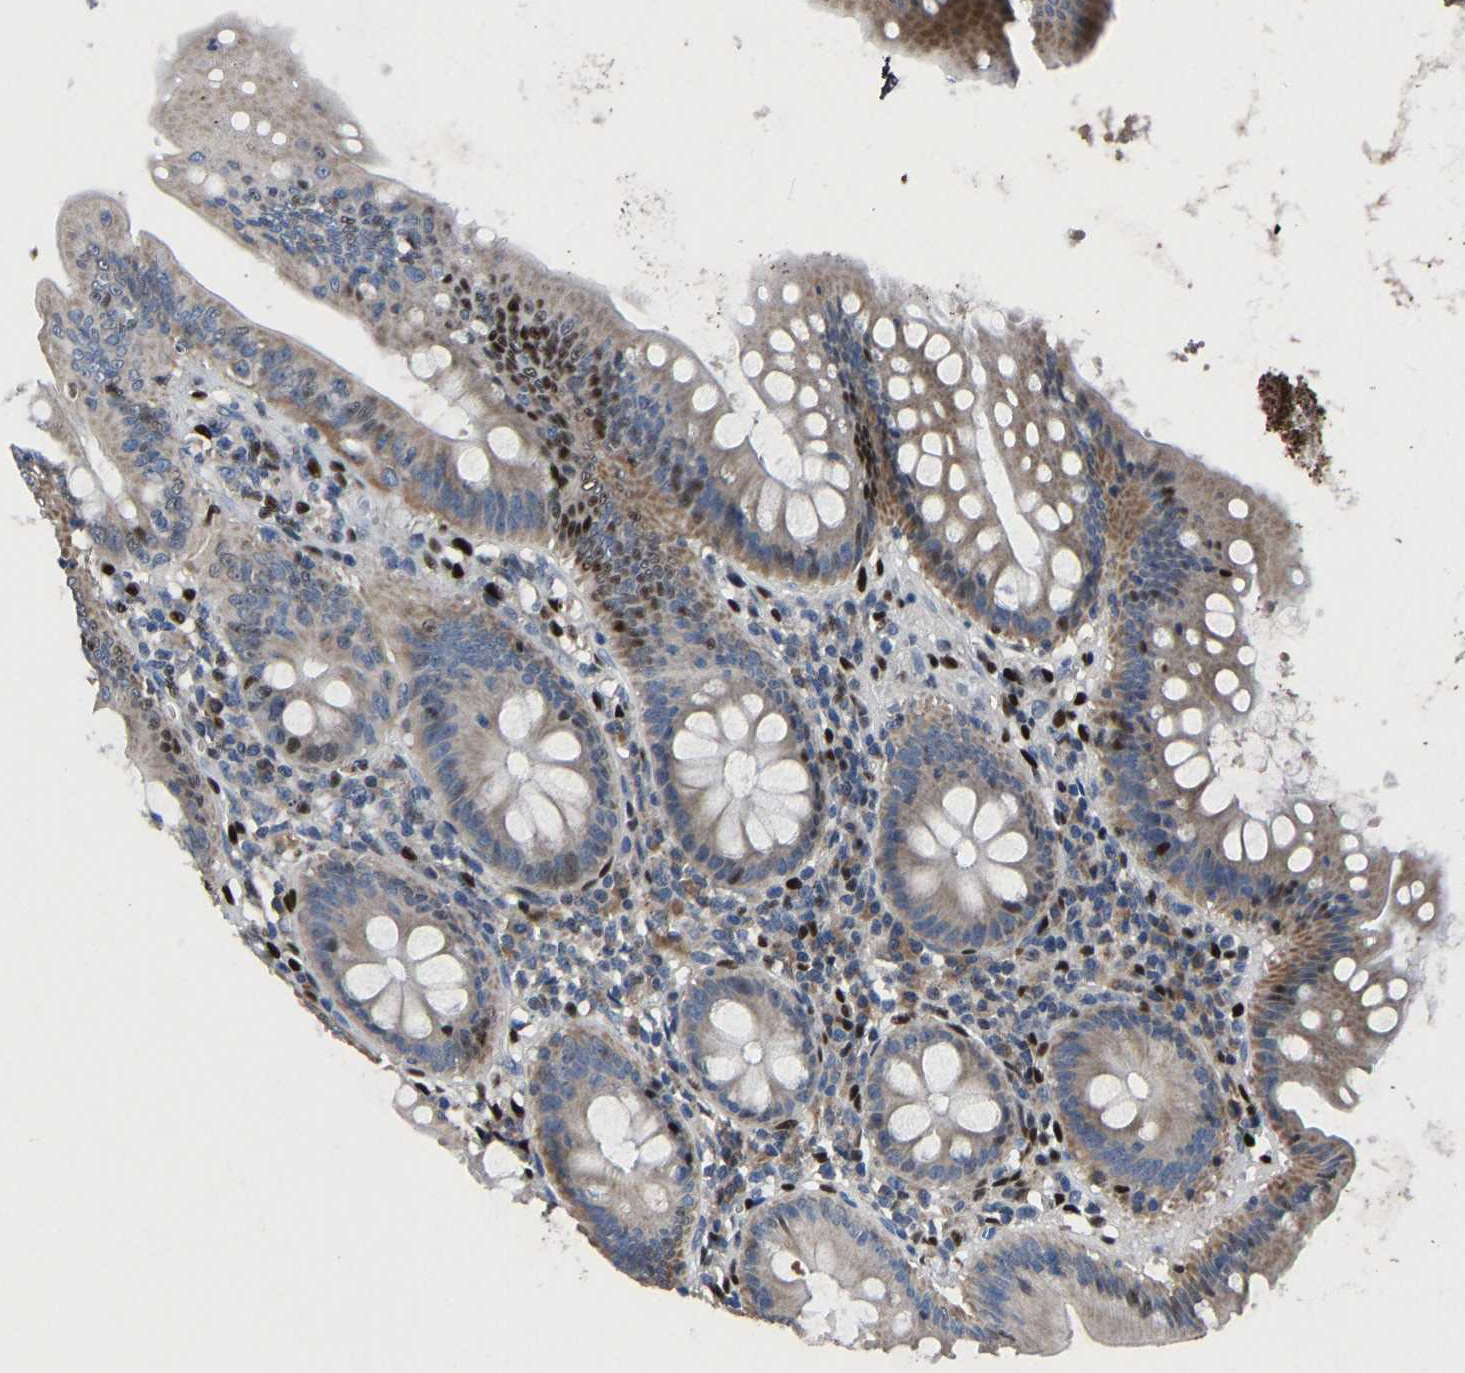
{"staining": {"intensity": "moderate", "quantity": "<25%", "location": "nuclear"}, "tissue": "appendix", "cell_type": "Glandular cells", "image_type": "normal", "snomed": [{"axis": "morphology", "description": "Normal tissue, NOS"}, {"axis": "topography", "description": "Appendix"}], "caption": "Appendix stained with IHC demonstrates moderate nuclear positivity in about <25% of glandular cells. (IHC, brightfield microscopy, high magnification).", "gene": "EGR1", "patient": {"sex": "male", "age": 56}}